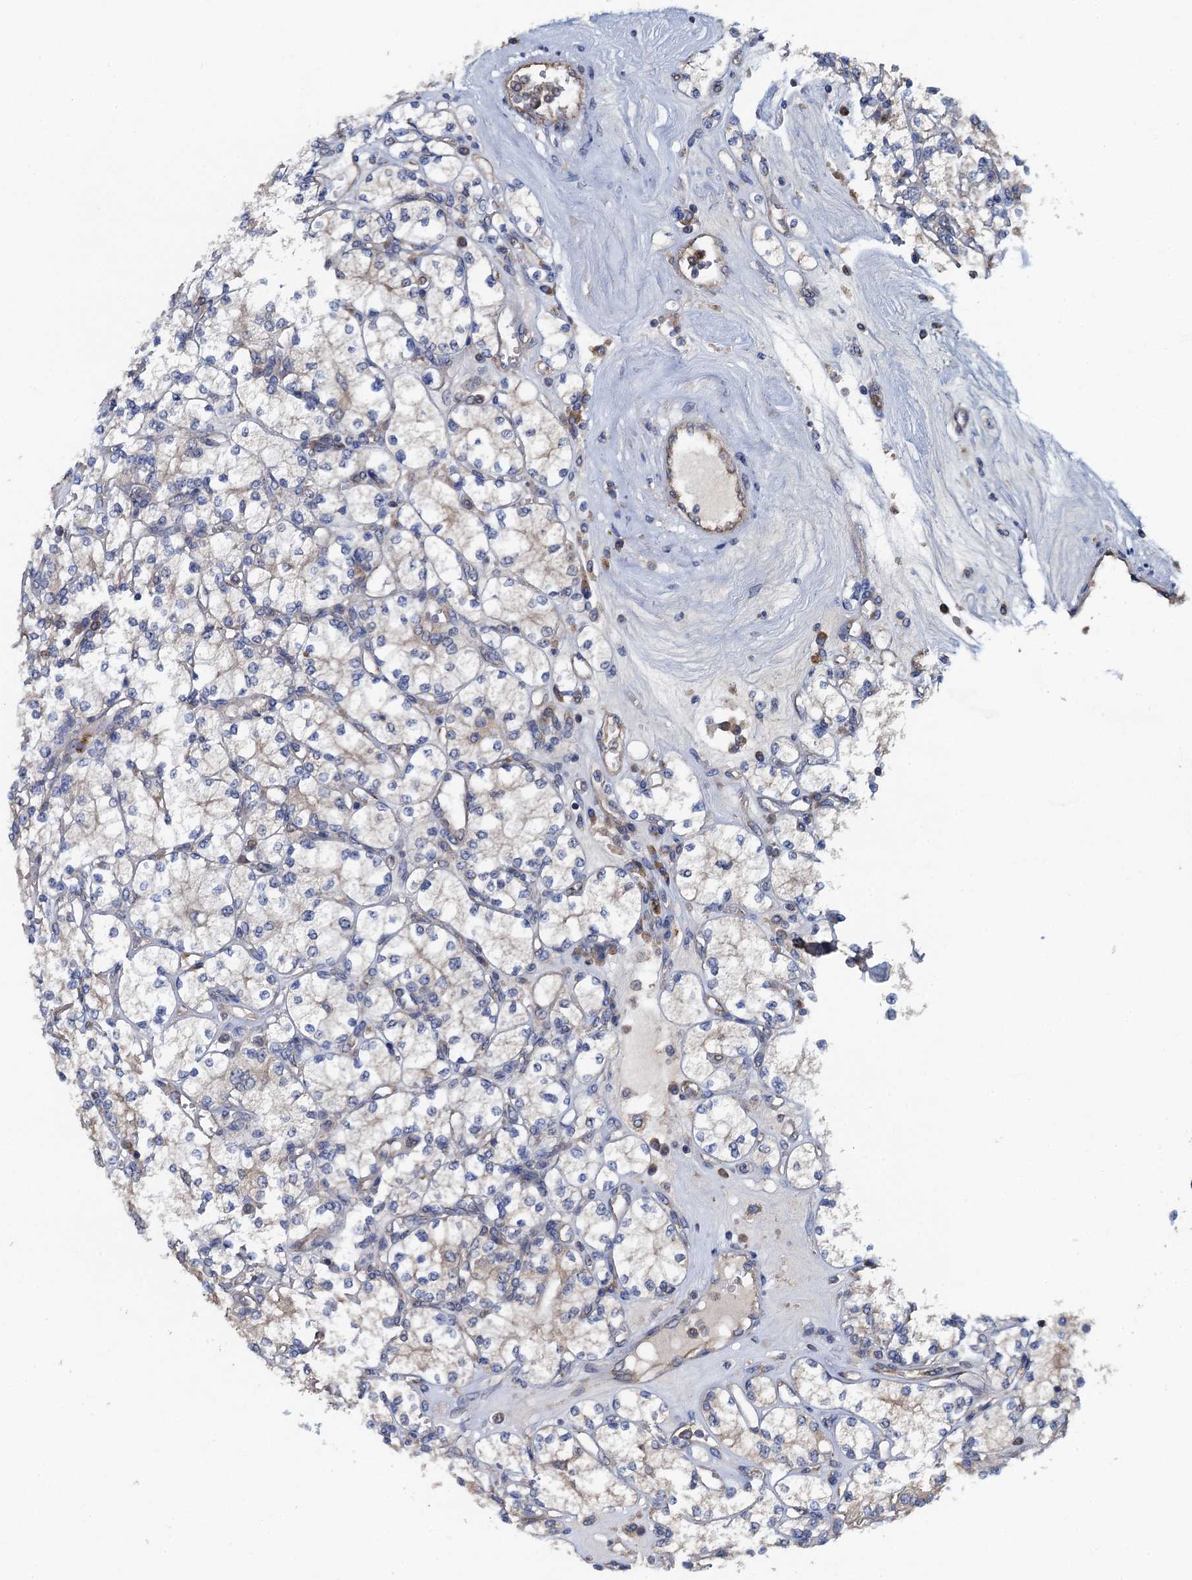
{"staining": {"intensity": "negative", "quantity": "none", "location": "none"}, "tissue": "renal cancer", "cell_type": "Tumor cells", "image_type": "cancer", "snomed": [{"axis": "morphology", "description": "Adenocarcinoma, NOS"}, {"axis": "topography", "description": "Kidney"}], "caption": "Renal adenocarcinoma stained for a protein using IHC shows no positivity tumor cells.", "gene": "ADCY9", "patient": {"sex": "male", "age": 77}}